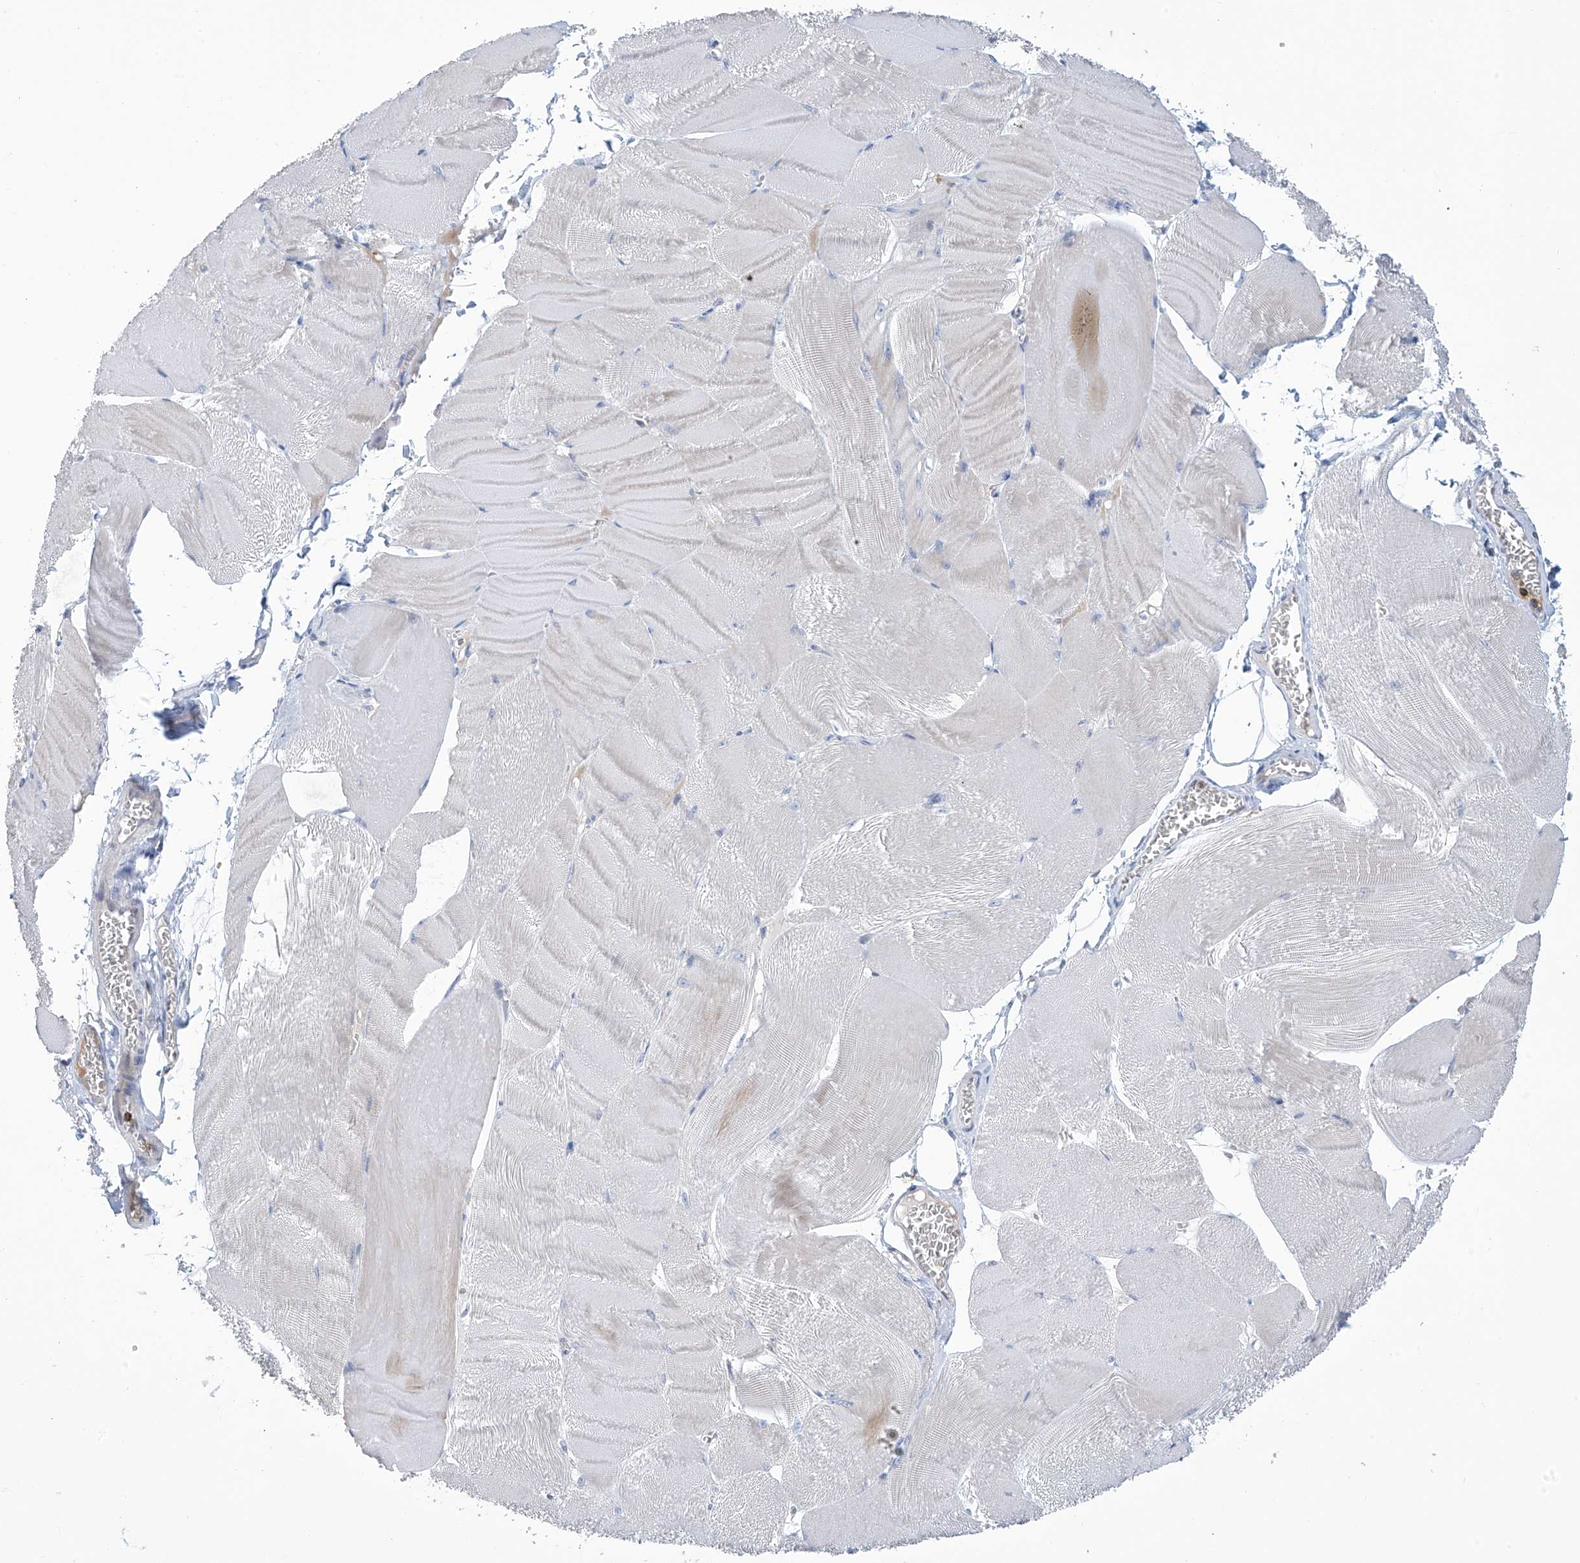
{"staining": {"intensity": "weak", "quantity": "<25%", "location": "cytoplasmic/membranous"}, "tissue": "skeletal muscle", "cell_type": "Myocytes", "image_type": "normal", "snomed": [{"axis": "morphology", "description": "Normal tissue, NOS"}, {"axis": "morphology", "description": "Basal cell carcinoma"}, {"axis": "topography", "description": "Skeletal muscle"}], "caption": "An immunohistochemistry image of unremarkable skeletal muscle is shown. There is no staining in myocytes of skeletal muscle.", "gene": "IBA57", "patient": {"sex": "female", "age": 64}}